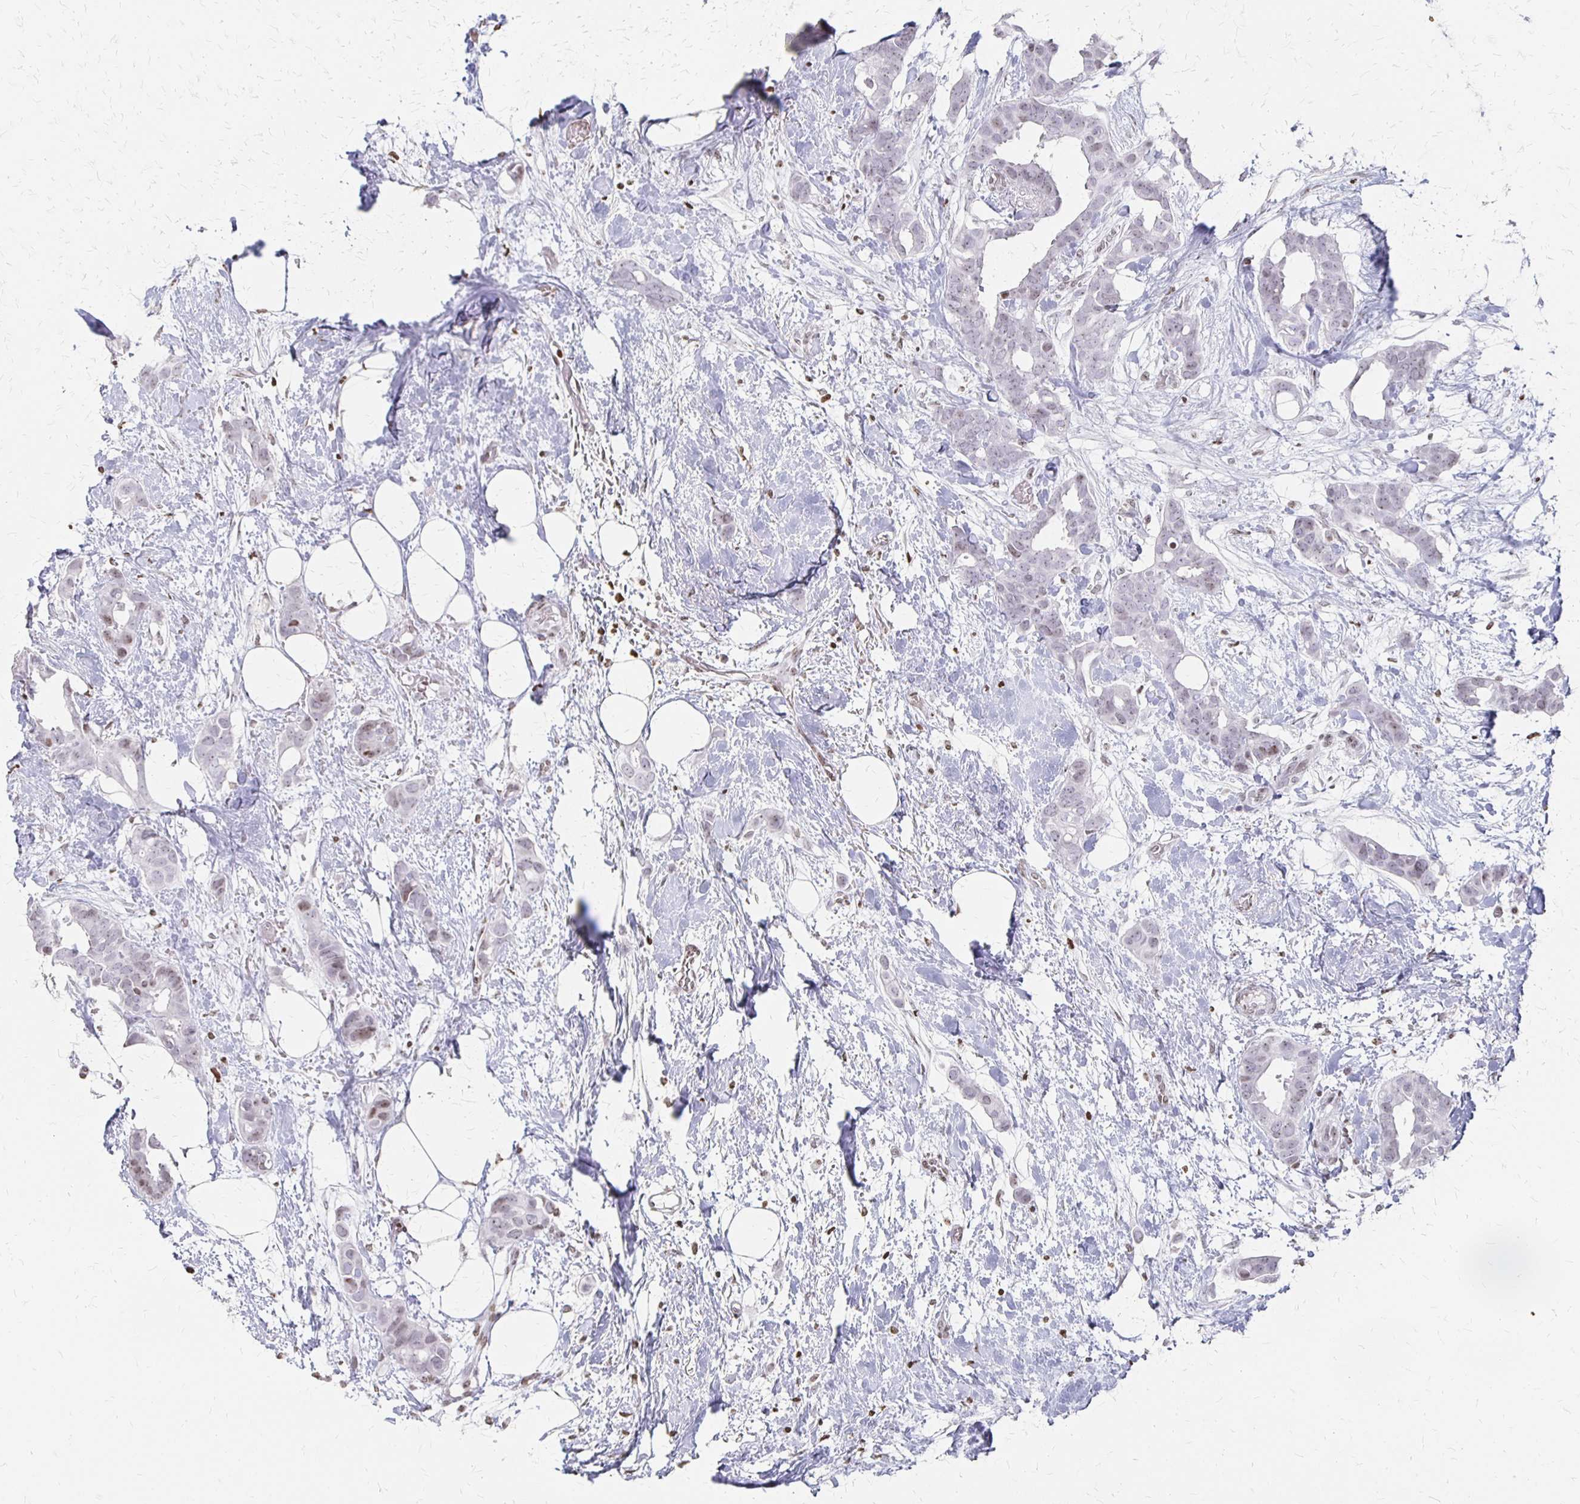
{"staining": {"intensity": "negative", "quantity": "none", "location": "none"}, "tissue": "breast cancer", "cell_type": "Tumor cells", "image_type": "cancer", "snomed": [{"axis": "morphology", "description": "Duct carcinoma"}, {"axis": "topography", "description": "Breast"}], "caption": "The image exhibits no significant staining in tumor cells of breast cancer.", "gene": "ZNF280C", "patient": {"sex": "female", "age": 62}}